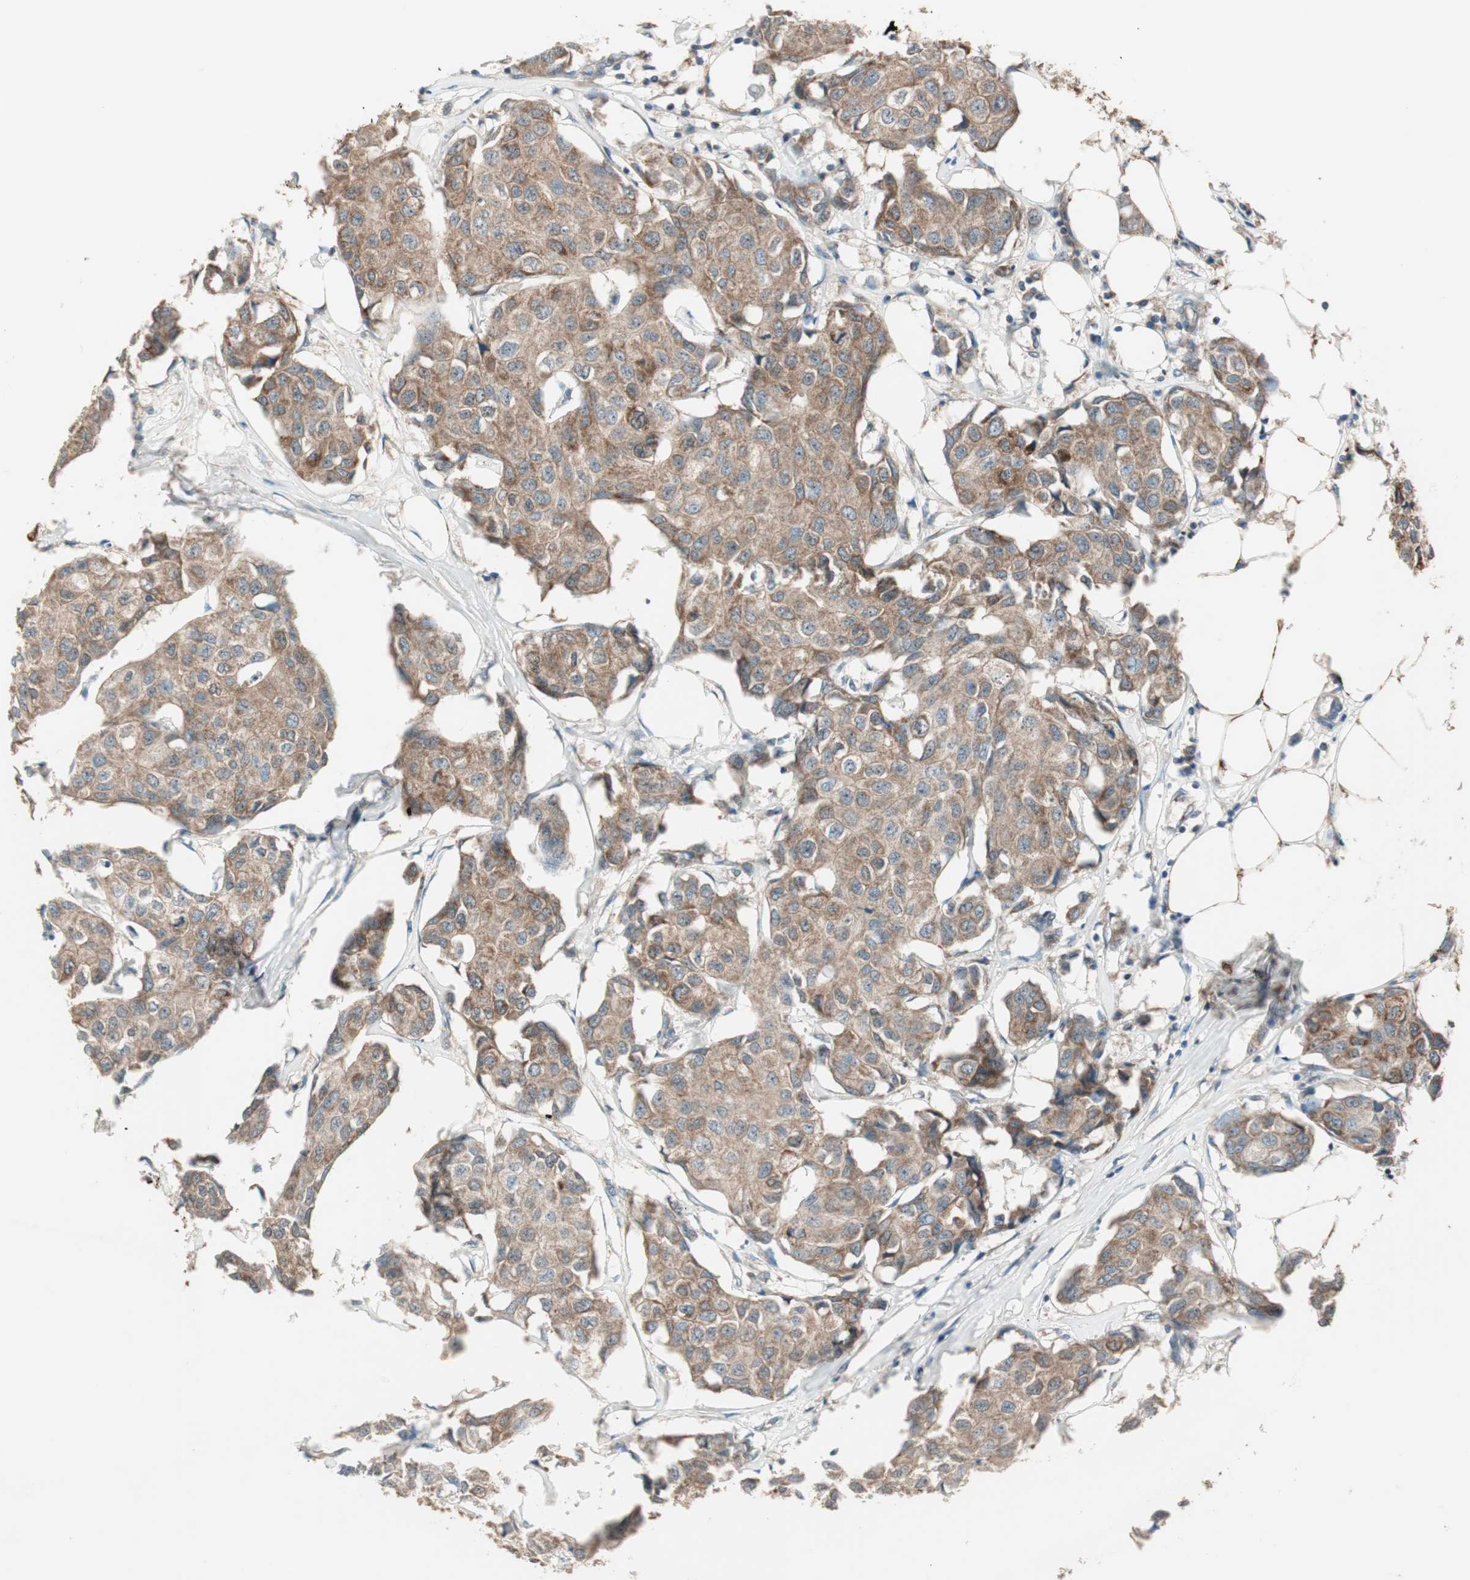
{"staining": {"intensity": "moderate", "quantity": ">75%", "location": "cytoplasmic/membranous"}, "tissue": "breast cancer", "cell_type": "Tumor cells", "image_type": "cancer", "snomed": [{"axis": "morphology", "description": "Duct carcinoma"}, {"axis": "topography", "description": "Breast"}], "caption": "High-power microscopy captured an immunohistochemistry histopathology image of infiltrating ductal carcinoma (breast), revealing moderate cytoplasmic/membranous positivity in about >75% of tumor cells.", "gene": "CC2D1A", "patient": {"sex": "female", "age": 80}}